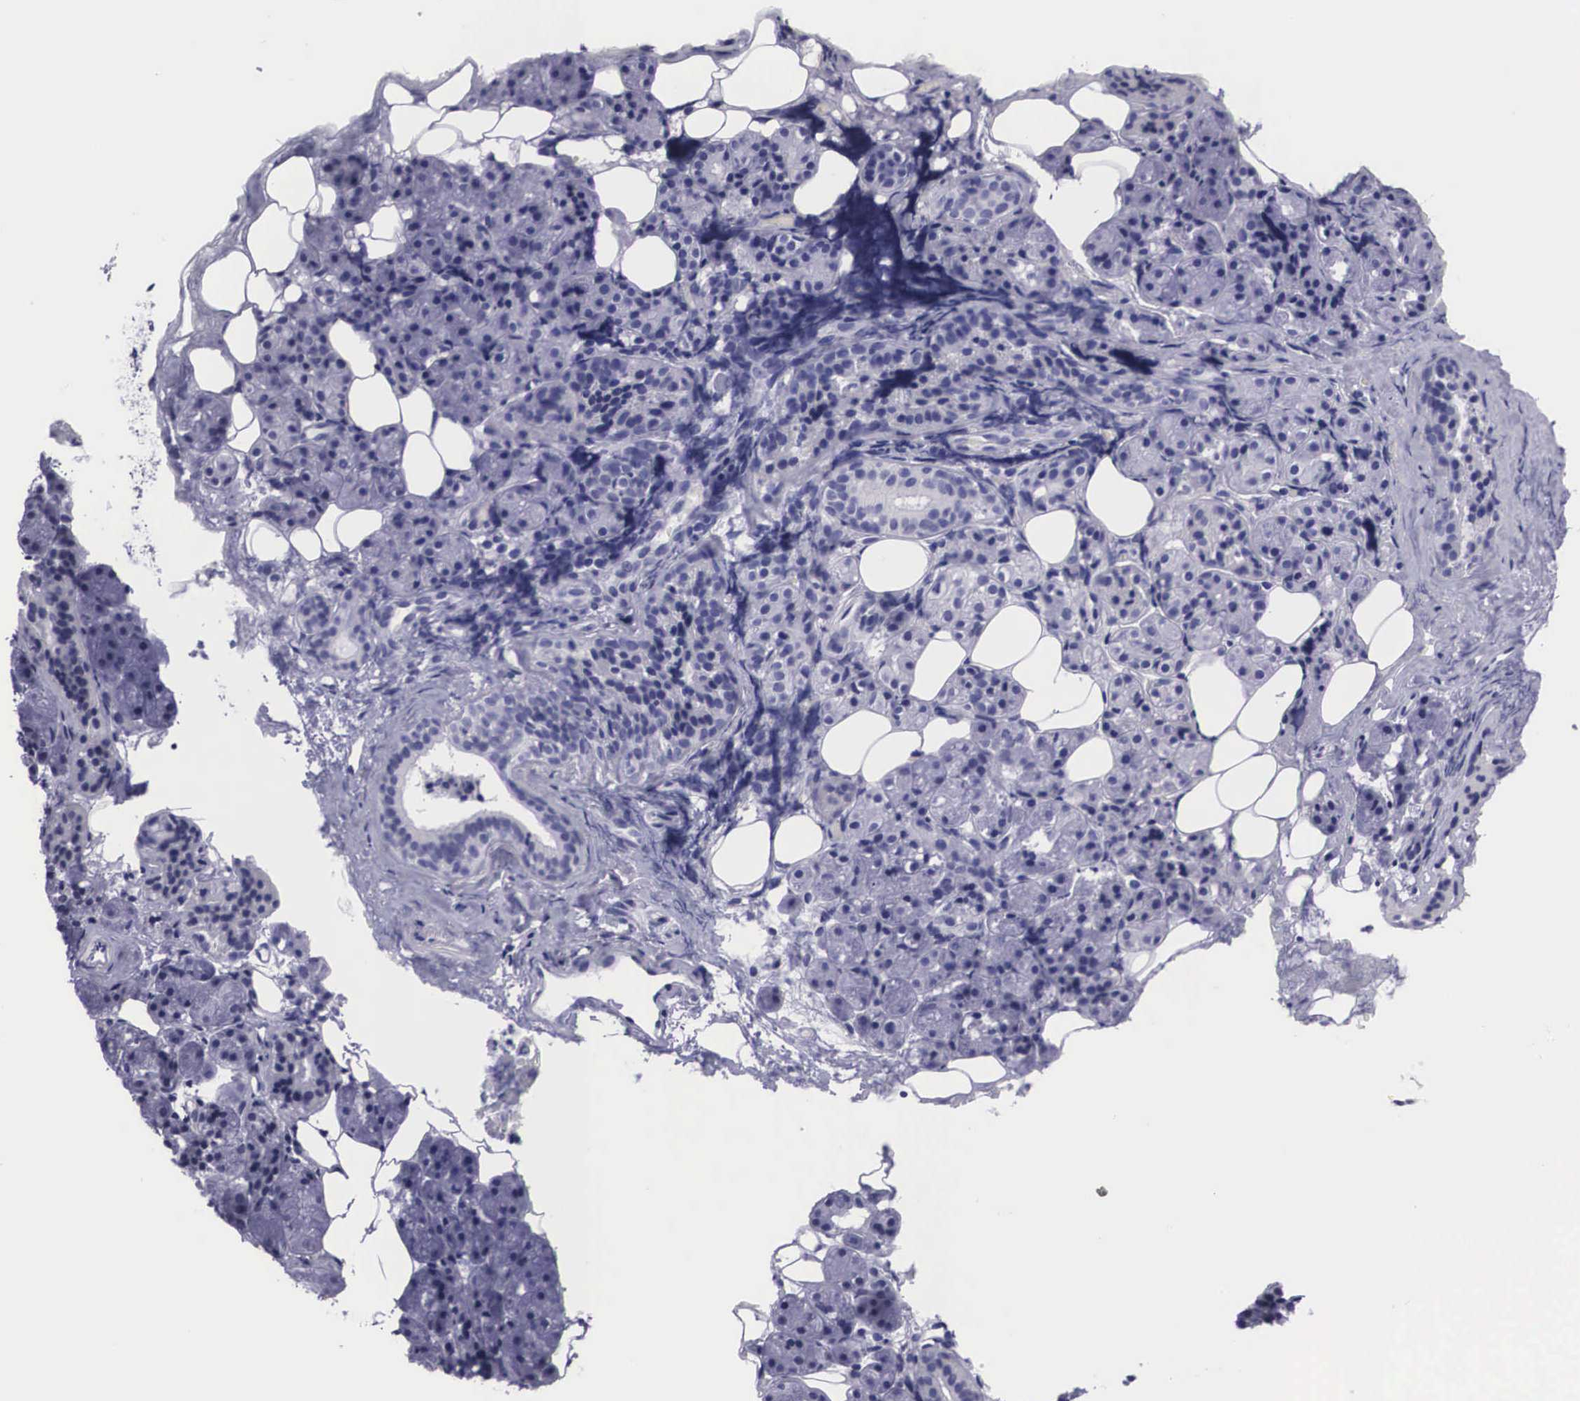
{"staining": {"intensity": "negative", "quantity": "none", "location": "none"}, "tissue": "salivary gland", "cell_type": "Glandular cells", "image_type": "normal", "snomed": [{"axis": "morphology", "description": "Normal tissue, NOS"}, {"axis": "topography", "description": "Salivary gland"}], "caption": "An immunohistochemistry (IHC) histopathology image of benign salivary gland is shown. There is no staining in glandular cells of salivary gland.", "gene": "C22orf31", "patient": {"sex": "female", "age": 55}}